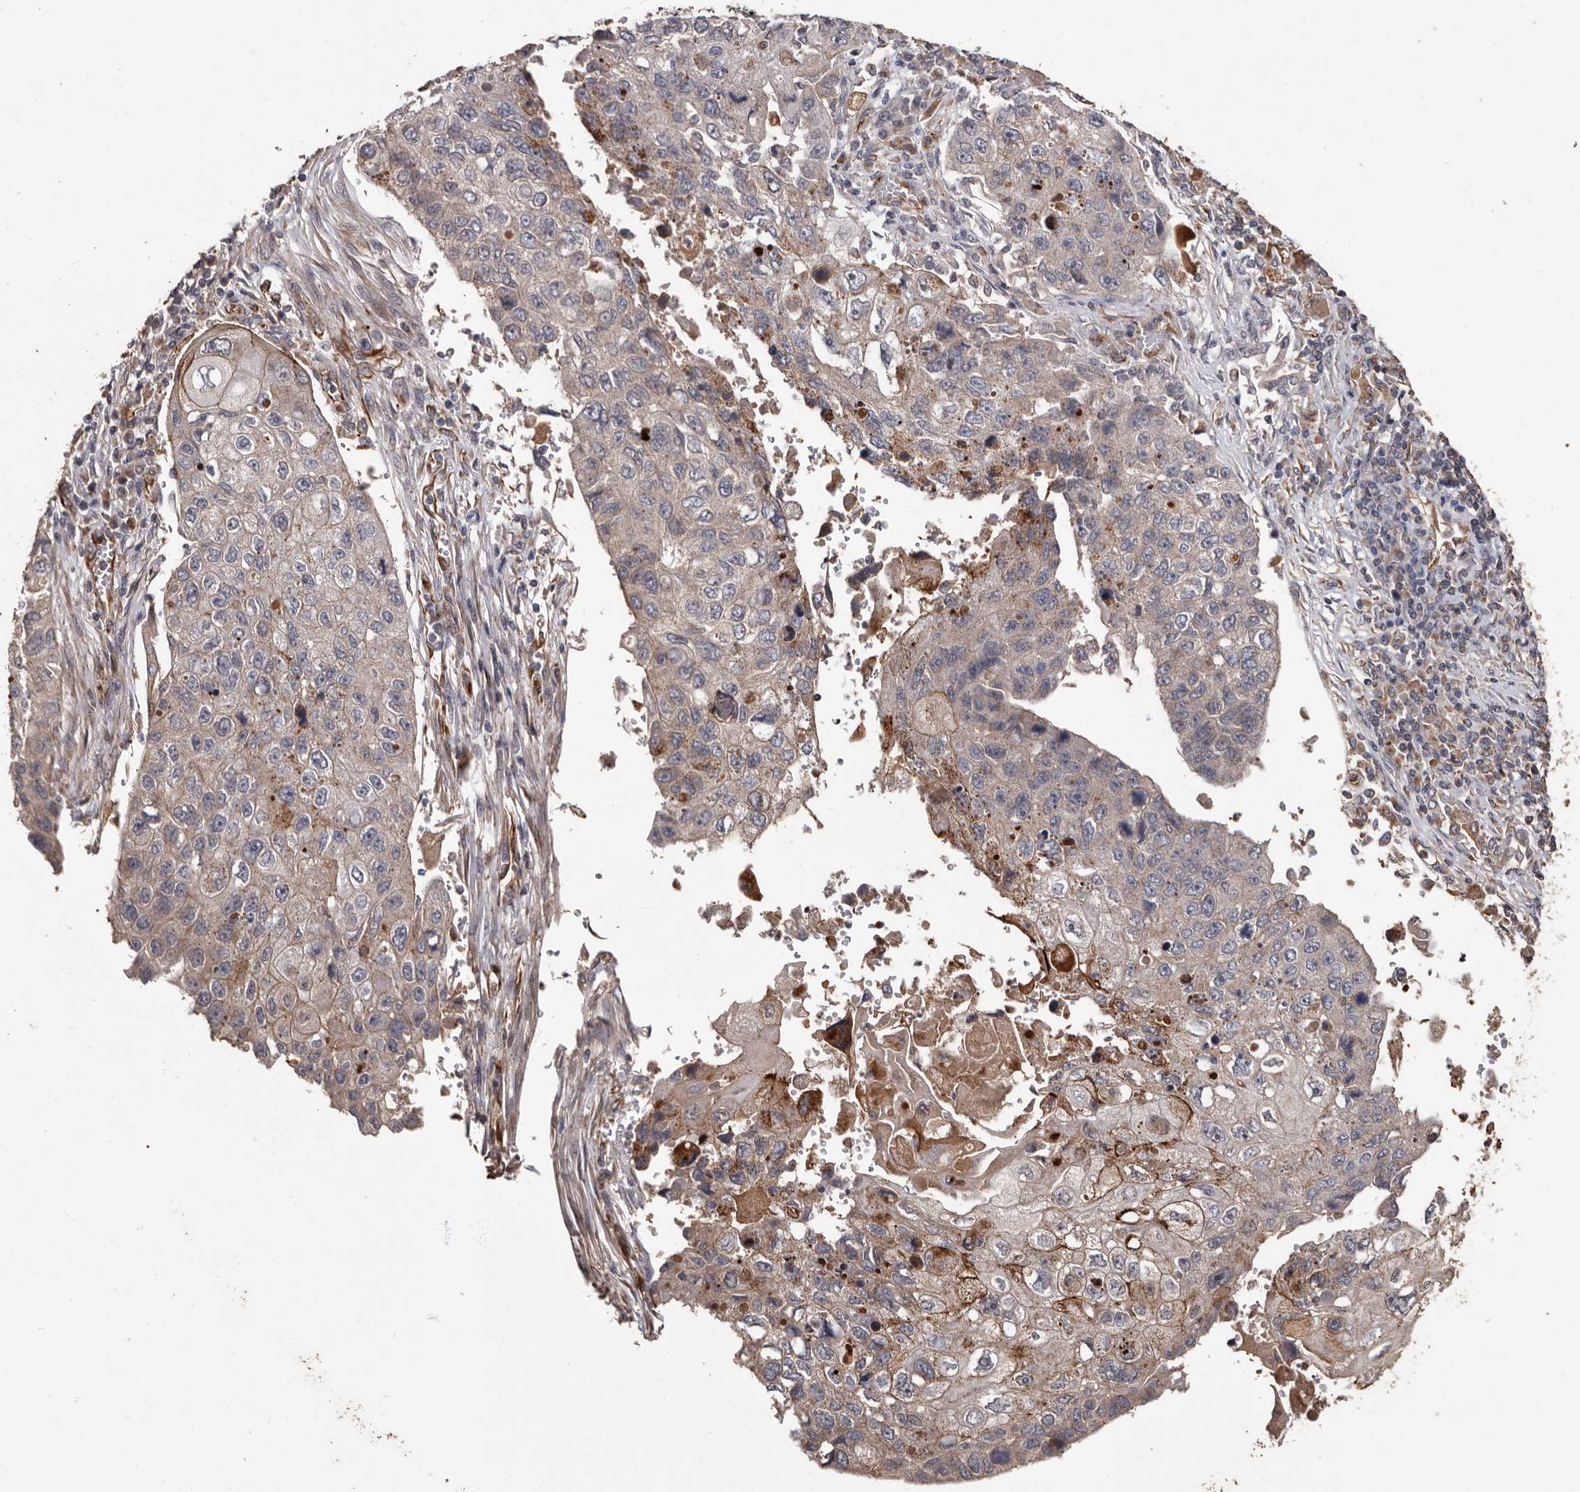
{"staining": {"intensity": "weak", "quantity": "<25%", "location": "cytoplasmic/membranous"}, "tissue": "lung cancer", "cell_type": "Tumor cells", "image_type": "cancer", "snomed": [{"axis": "morphology", "description": "Squamous cell carcinoma, NOS"}, {"axis": "topography", "description": "Lung"}], "caption": "Immunohistochemistry (IHC) image of neoplastic tissue: lung cancer stained with DAB (3,3'-diaminobenzidine) exhibits no significant protein staining in tumor cells.", "gene": "BRAT1", "patient": {"sex": "male", "age": 61}}